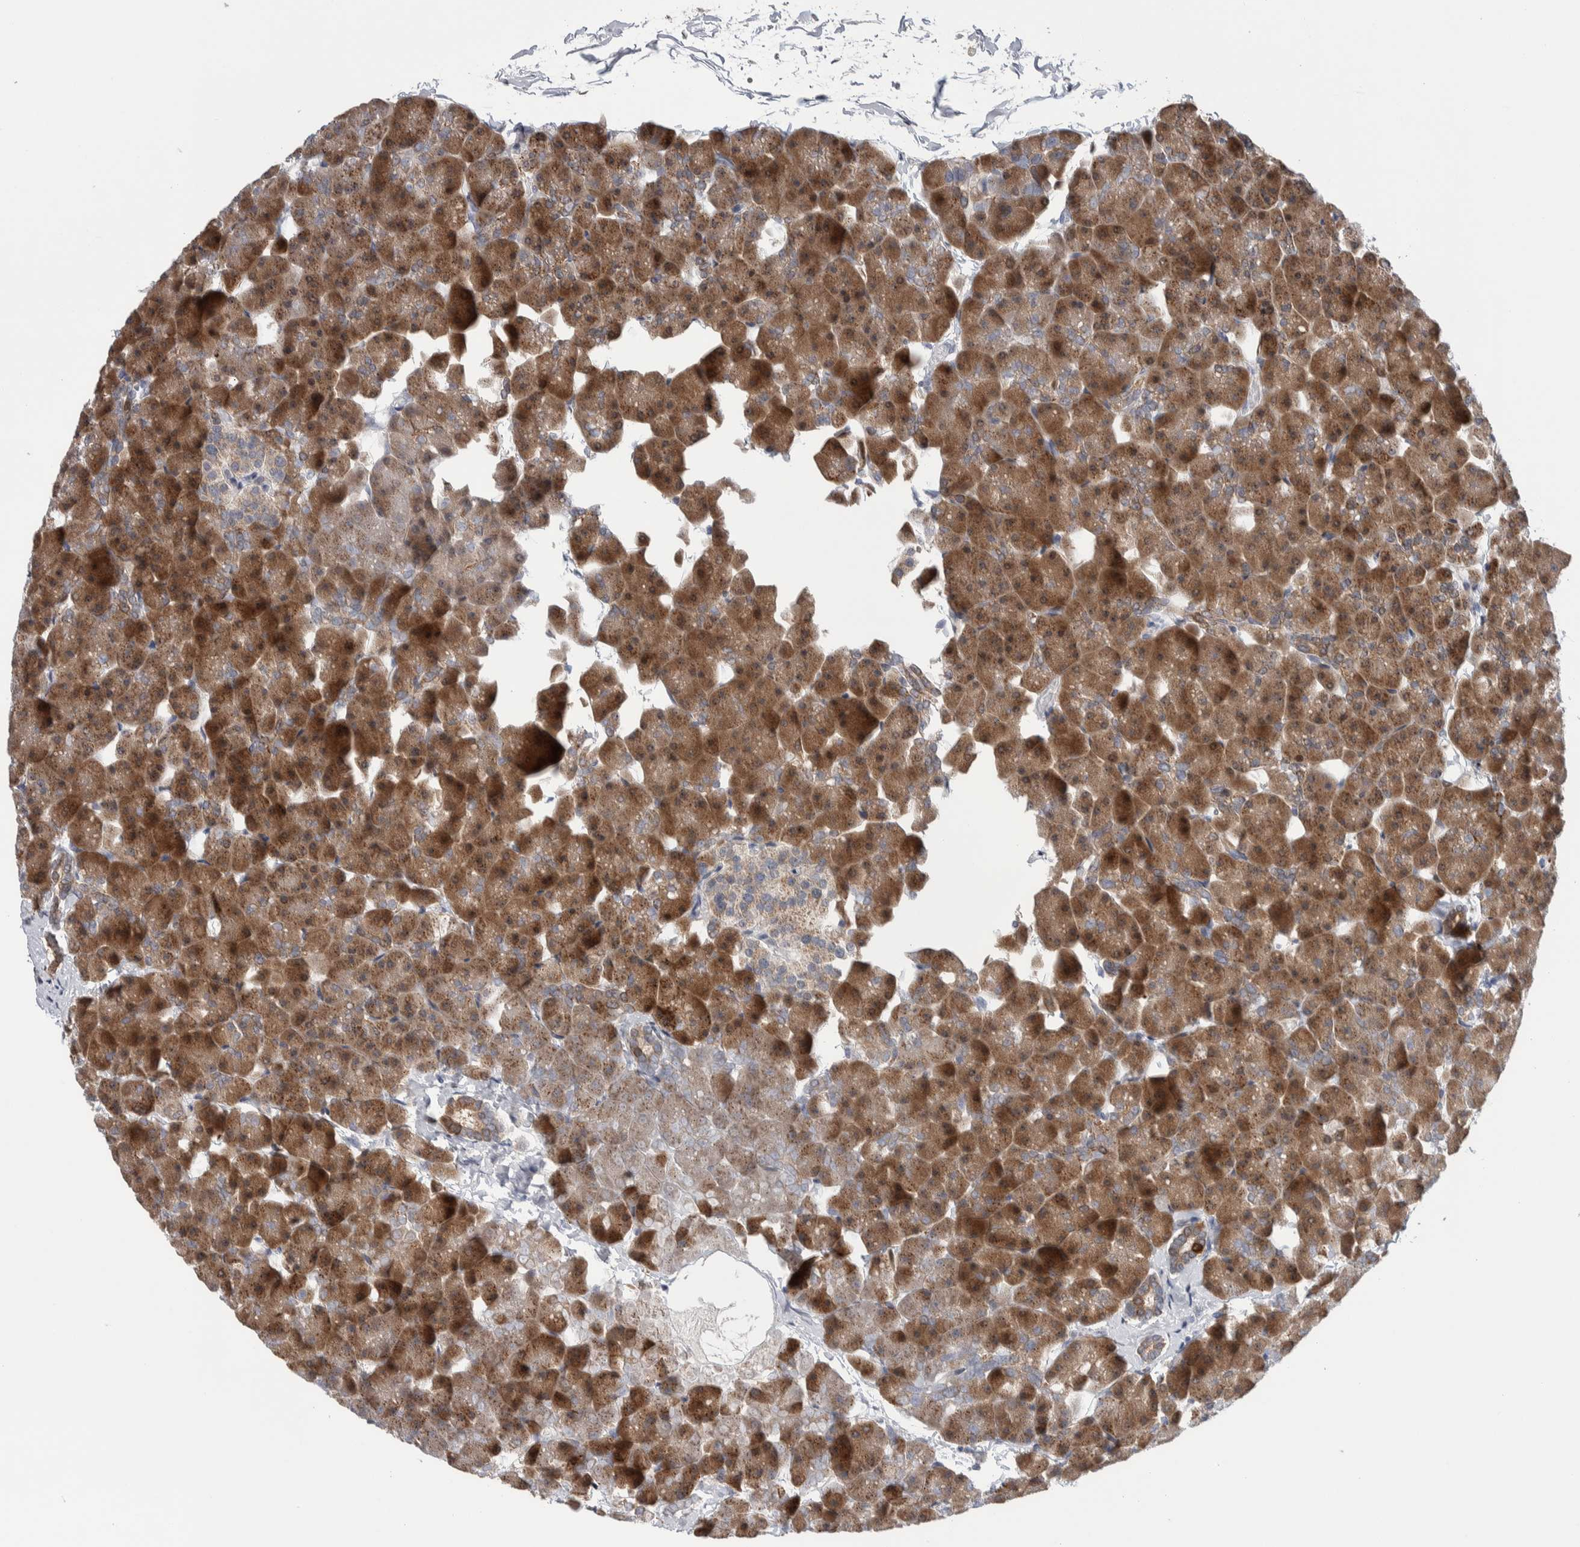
{"staining": {"intensity": "moderate", "quantity": ">75%", "location": "cytoplasmic/membranous,nuclear"}, "tissue": "pancreas", "cell_type": "Exocrine glandular cells", "image_type": "normal", "snomed": [{"axis": "morphology", "description": "Normal tissue, NOS"}, {"axis": "topography", "description": "Pancreas"}], "caption": "Pancreas was stained to show a protein in brown. There is medium levels of moderate cytoplasmic/membranous,nuclear expression in approximately >75% of exocrine glandular cells.", "gene": "PRRG4", "patient": {"sex": "male", "age": 35}}